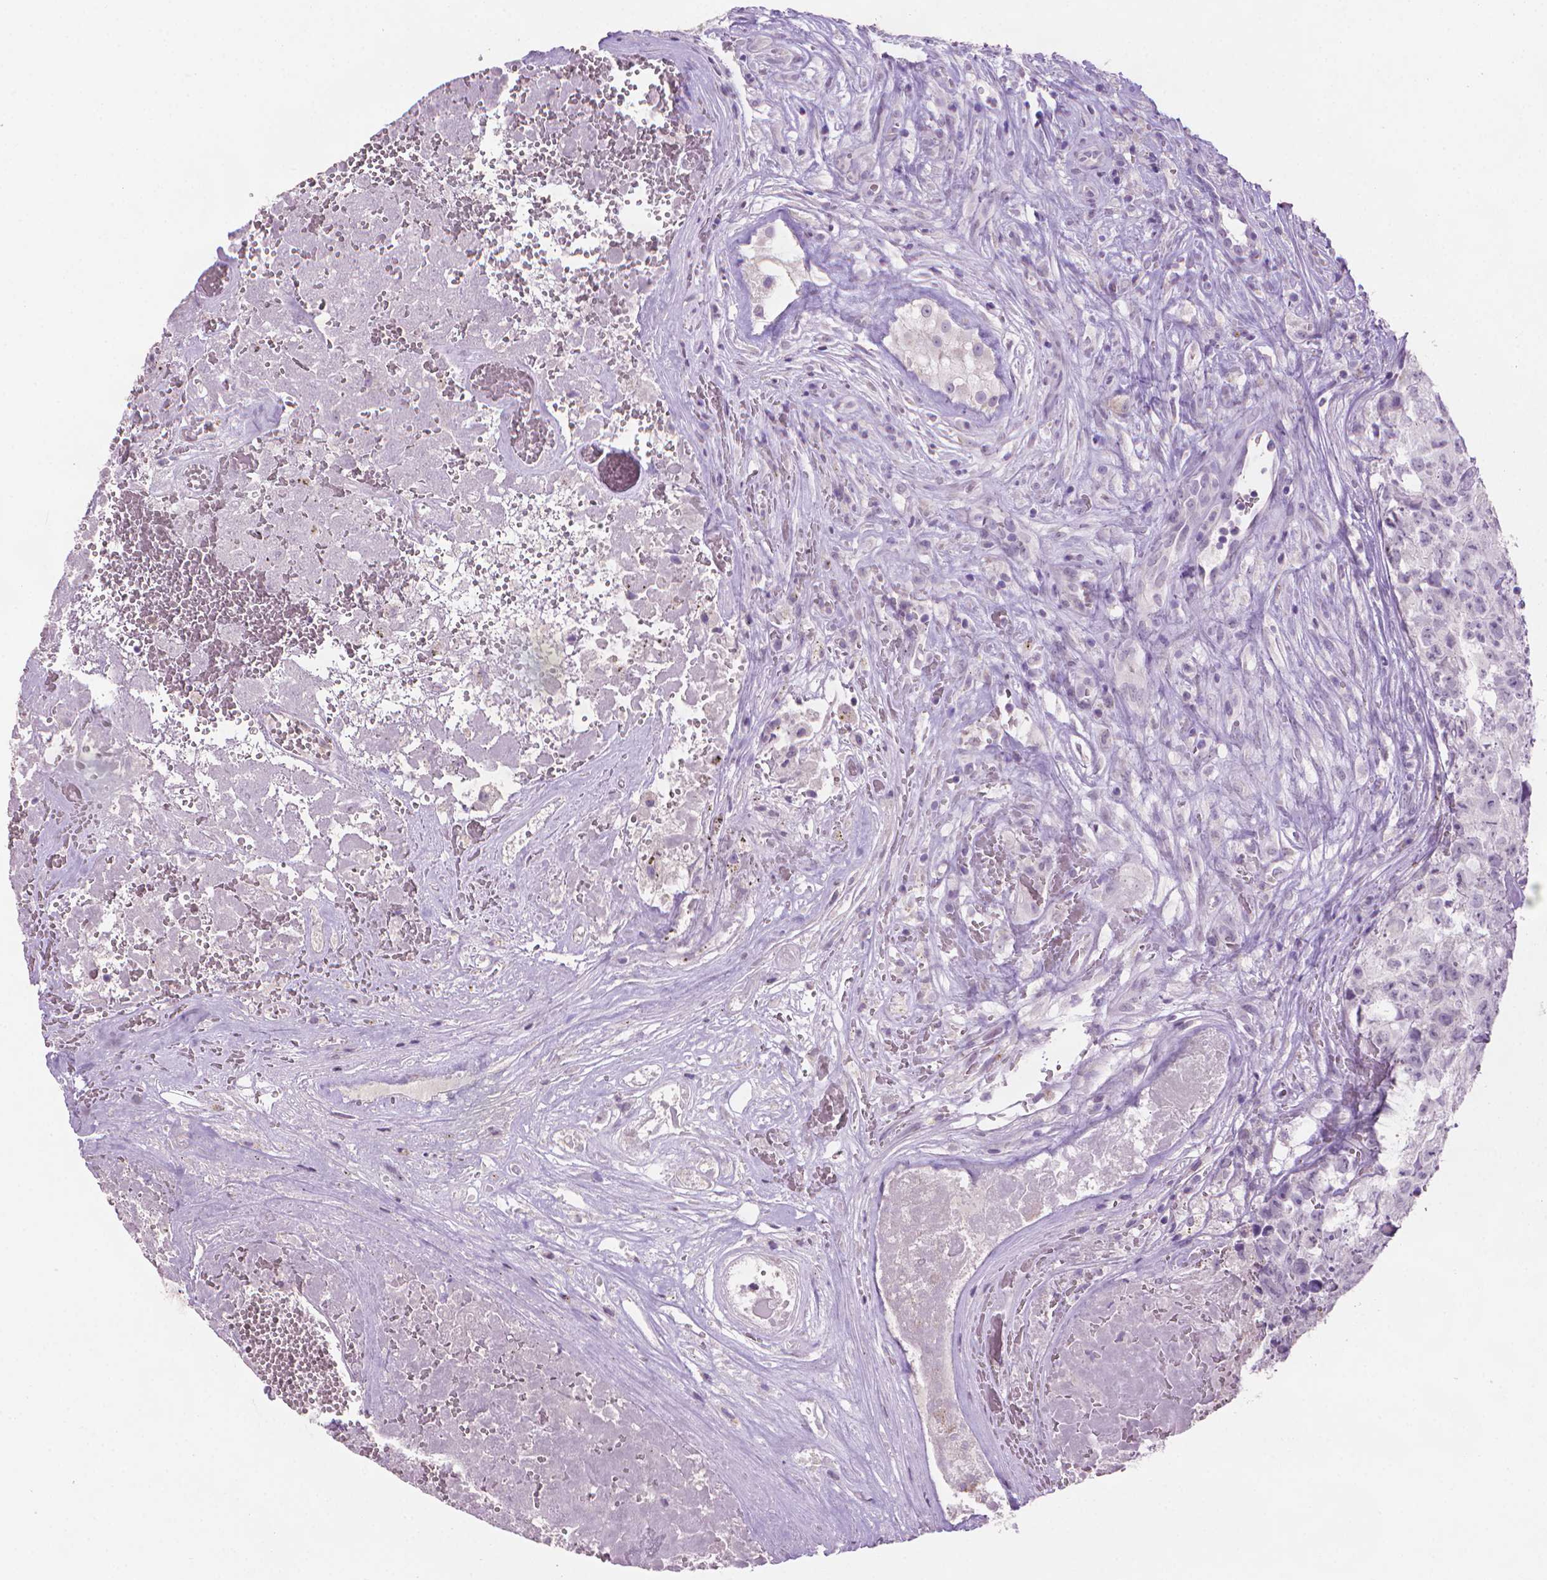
{"staining": {"intensity": "negative", "quantity": "none", "location": "none"}, "tissue": "testis cancer", "cell_type": "Tumor cells", "image_type": "cancer", "snomed": [{"axis": "morphology", "description": "Carcinoma, Embryonal, NOS"}, {"axis": "topography", "description": "Testis"}], "caption": "Tumor cells show no significant staining in embryonal carcinoma (testis).", "gene": "MUC1", "patient": {"sex": "male", "age": 18}}